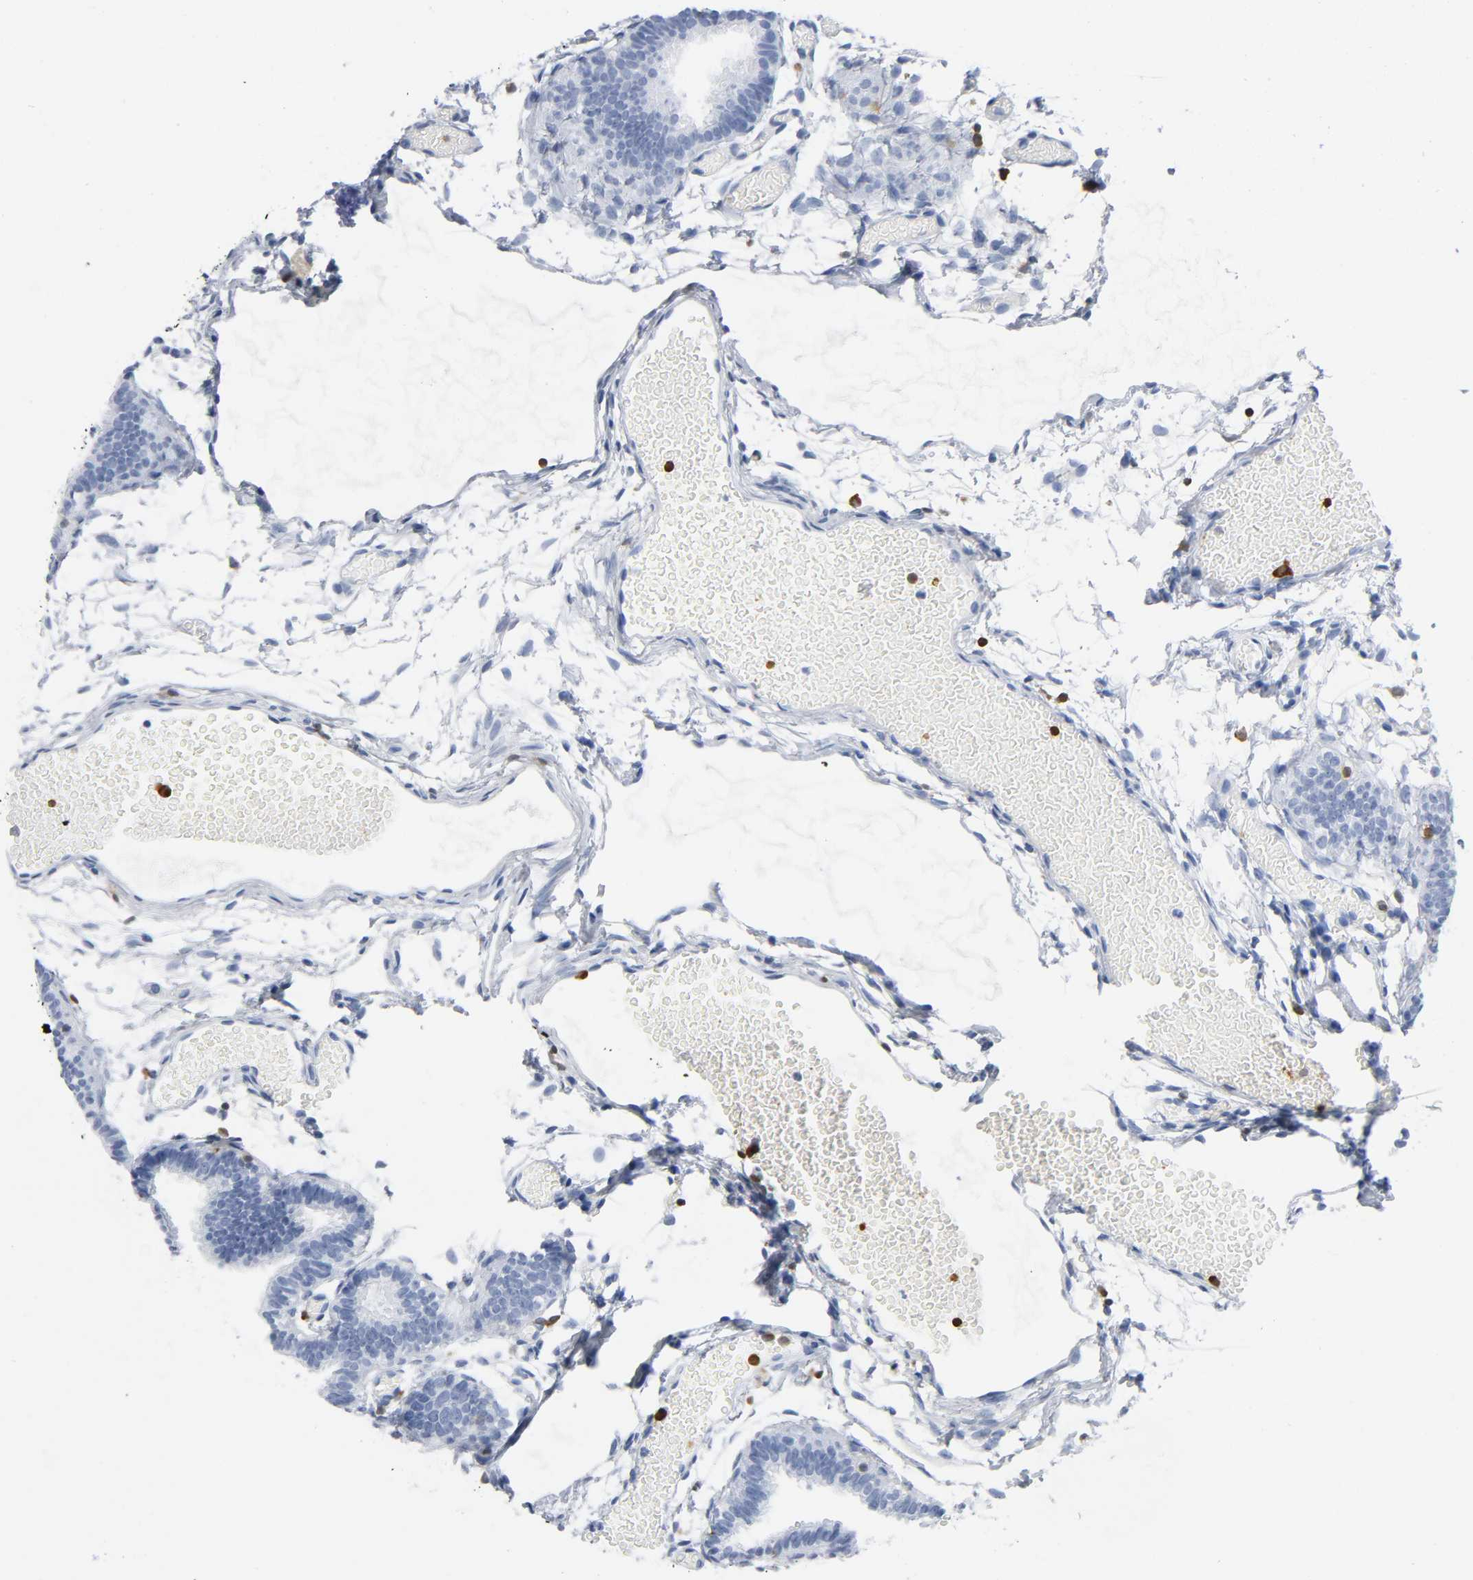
{"staining": {"intensity": "negative", "quantity": "none", "location": "none"}, "tissue": "fallopian tube", "cell_type": "Glandular cells", "image_type": "normal", "snomed": [{"axis": "morphology", "description": "Normal tissue, NOS"}, {"axis": "topography", "description": "Fallopian tube"}], "caption": "Benign fallopian tube was stained to show a protein in brown. There is no significant positivity in glandular cells.", "gene": "DOK2", "patient": {"sex": "female", "age": 29}}